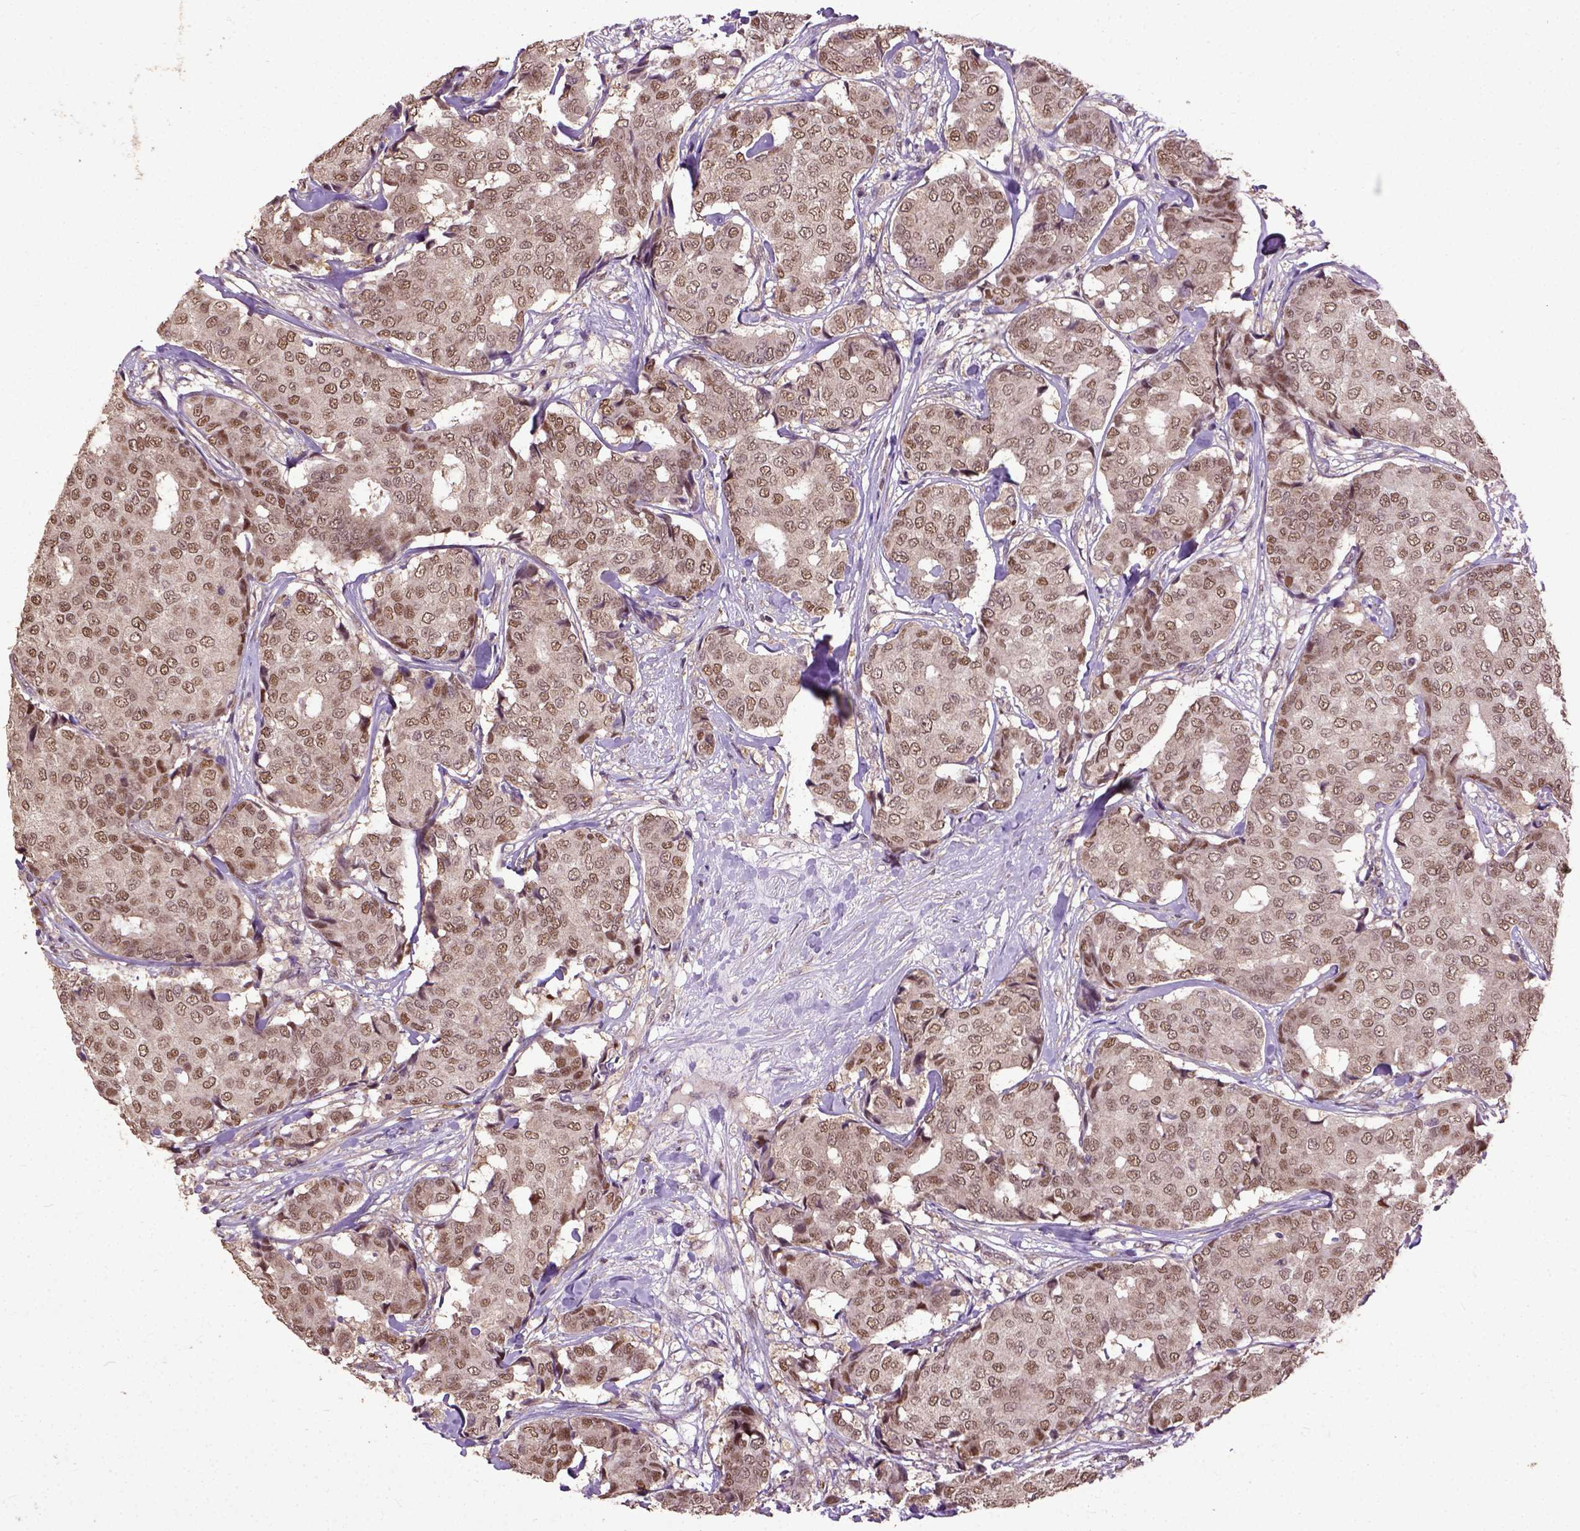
{"staining": {"intensity": "moderate", "quantity": ">75%", "location": "nuclear"}, "tissue": "breast cancer", "cell_type": "Tumor cells", "image_type": "cancer", "snomed": [{"axis": "morphology", "description": "Duct carcinoma"}, {"axis": "topography", "description": "Breast"}], "caption": "This histopathology image reveals breast cancer (infiltrating ductal carcinoma) stained with immunohistochemistry (IHC) to label a protein in brown. The nuclear of tumor cells show moderate positivity for the protein. Nuclei are counter-stained blue.", "gene": "UBA3", "patient": {"sex": "female", "age": 75}}